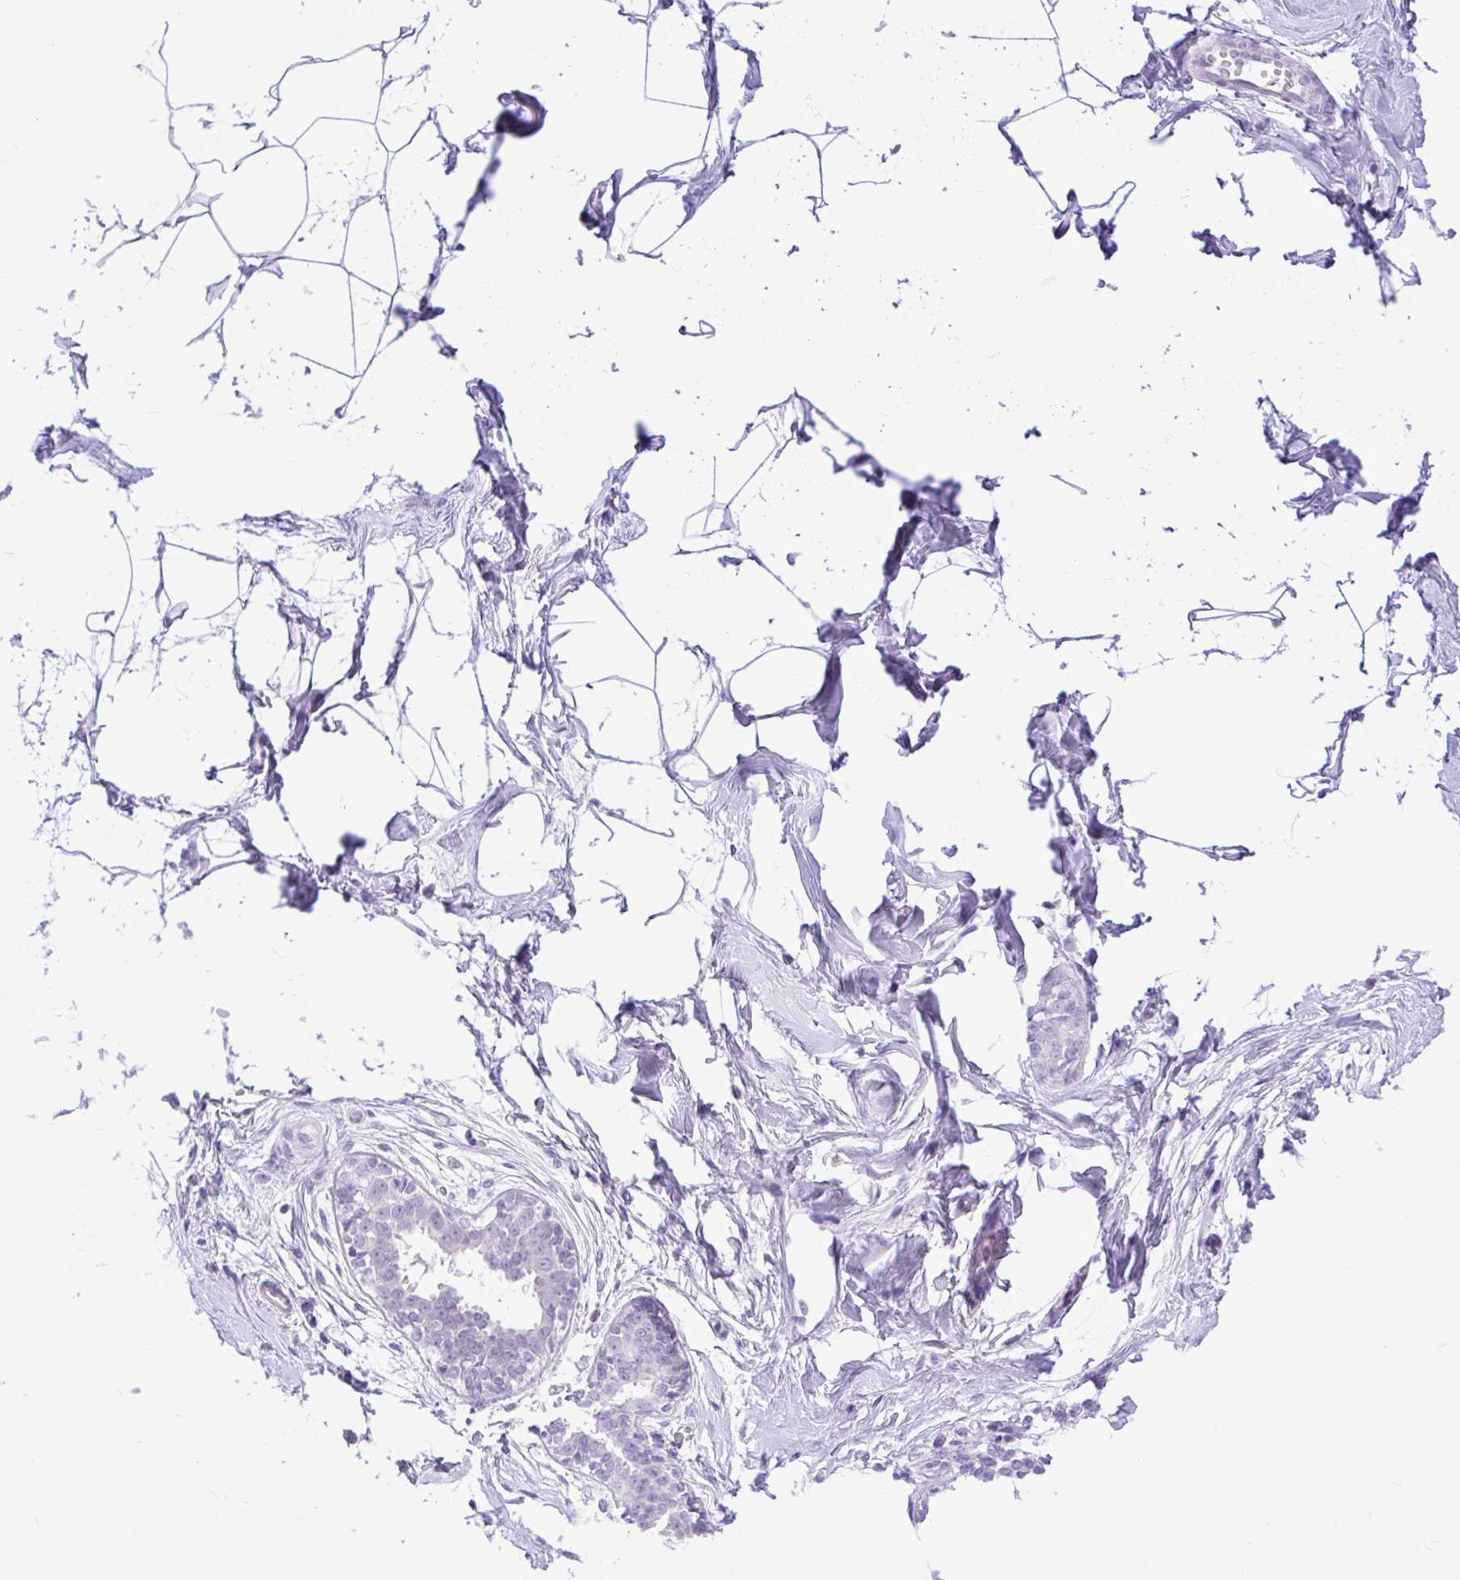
{"staining": {"intensity": "negative", "quantity": "none", "location": "none"}, "tissue": "breast", "cell_type": "Adipocytes", "image_type": "normal", "snomed": [{"axis": "morphology", "description": "Normal tissue, NOS"}, {"axis": "topography", "description": "Breast"}], "caption": "DAB (3,3'-diaminobenzidine) immunohistochemical staining of normal breast reveals no significant expression in adipocytes. (DAB immunohistochemistry visualized using brightfield microscopy, high magnification).", "gene": "ZNF101", "patient": {"sex": "female", "age": 45}}